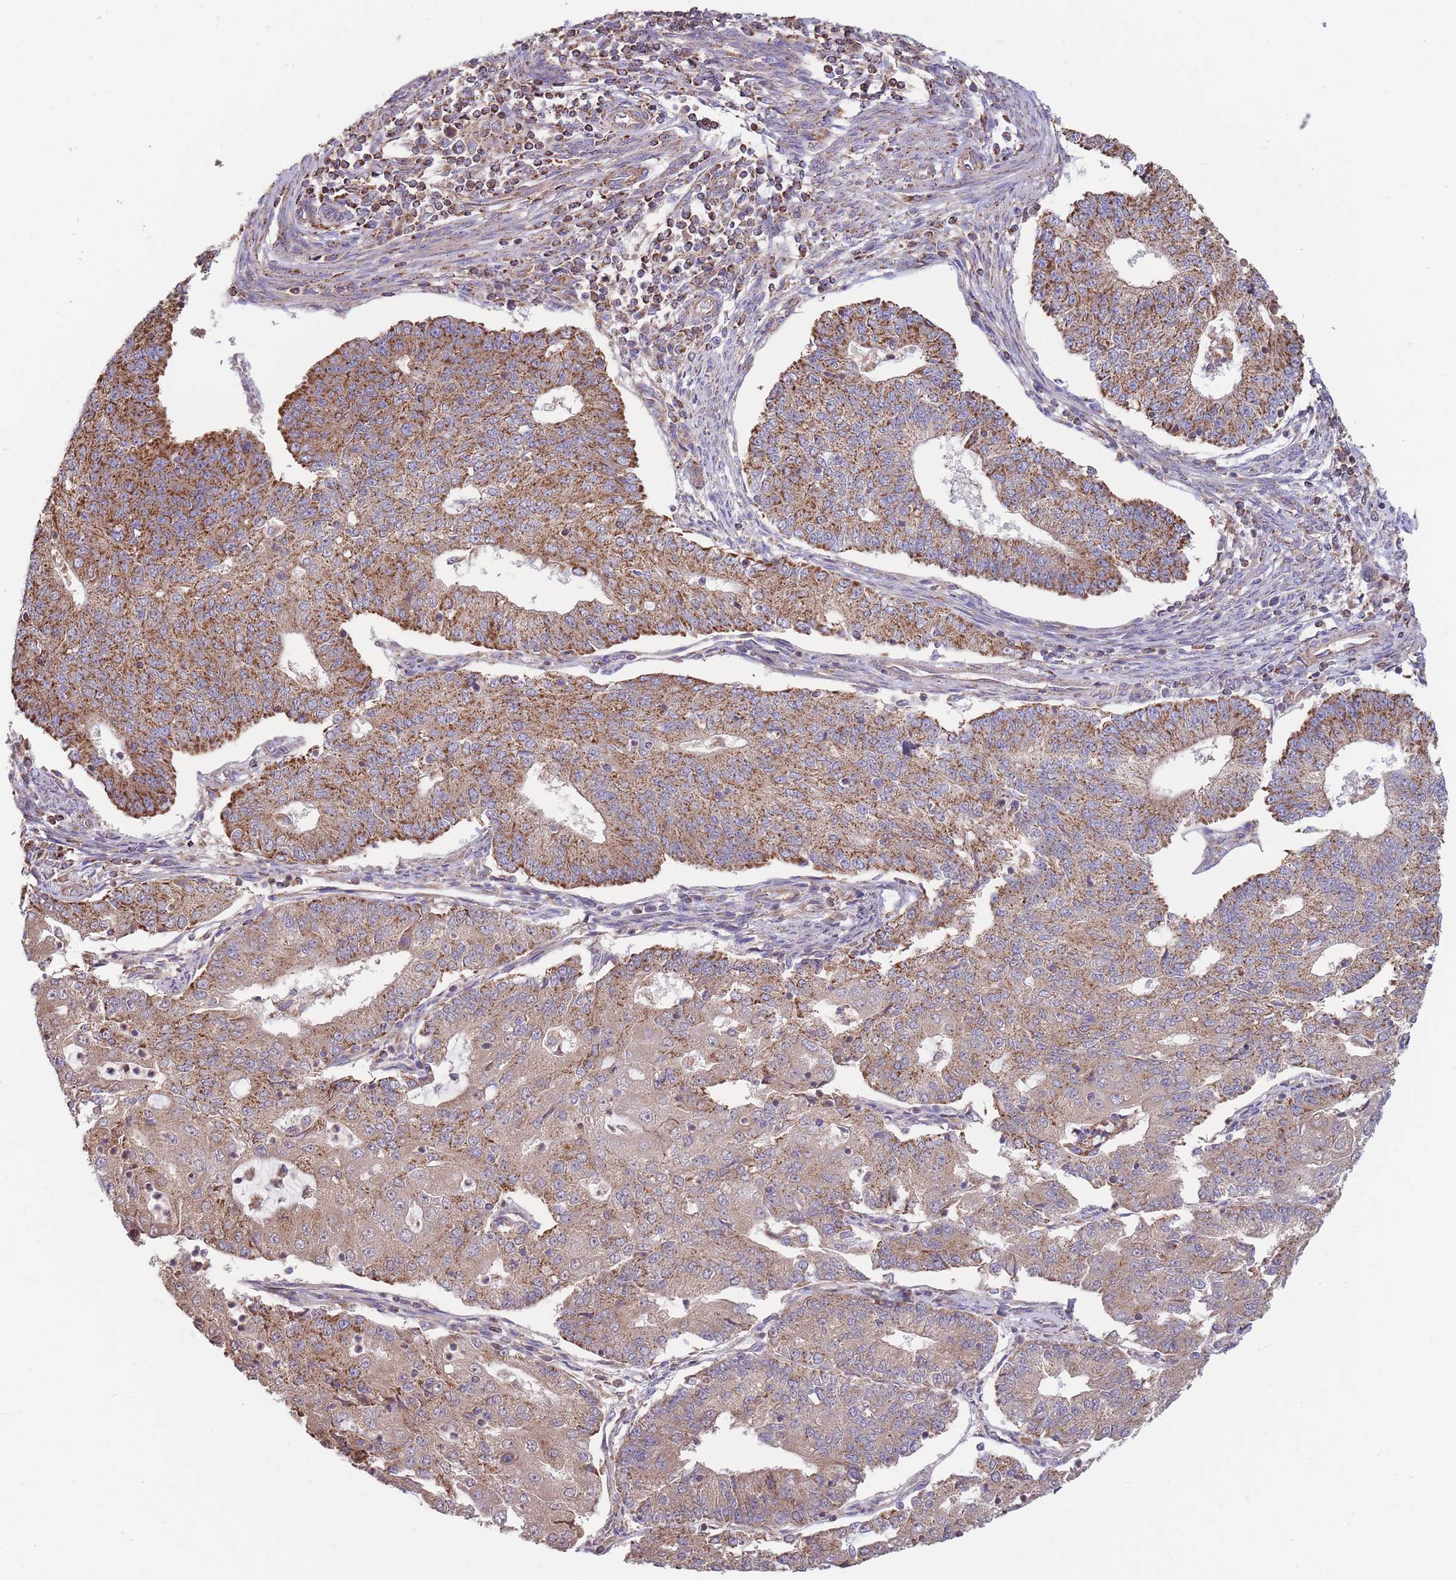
{"staining": {"intensity": "moderate", "quantity": ">75%", "location": "cytoplasmic/membranous"}, "tissue": "endometrial cancer", "cell_type": "Tumor cells", "image_type": "cancer", "snomed": [{"axis": "morphology", "description": "Adenocarcinoma, NOS"}, {"axis": "topography", "description": "Endometrium"}], "caption": "A high-resolution micrograph shows immunohistochemistry staining of adenocarcinoma (endometrial), which displays moderate cytoplasmic/membranous expression in approximately >75% of tumor cells. The protein of interest is shown in brown color, while the nuclei are stained blue.", "gene": "FKBP8", "patient": {"sex": "female", "age": 56}}